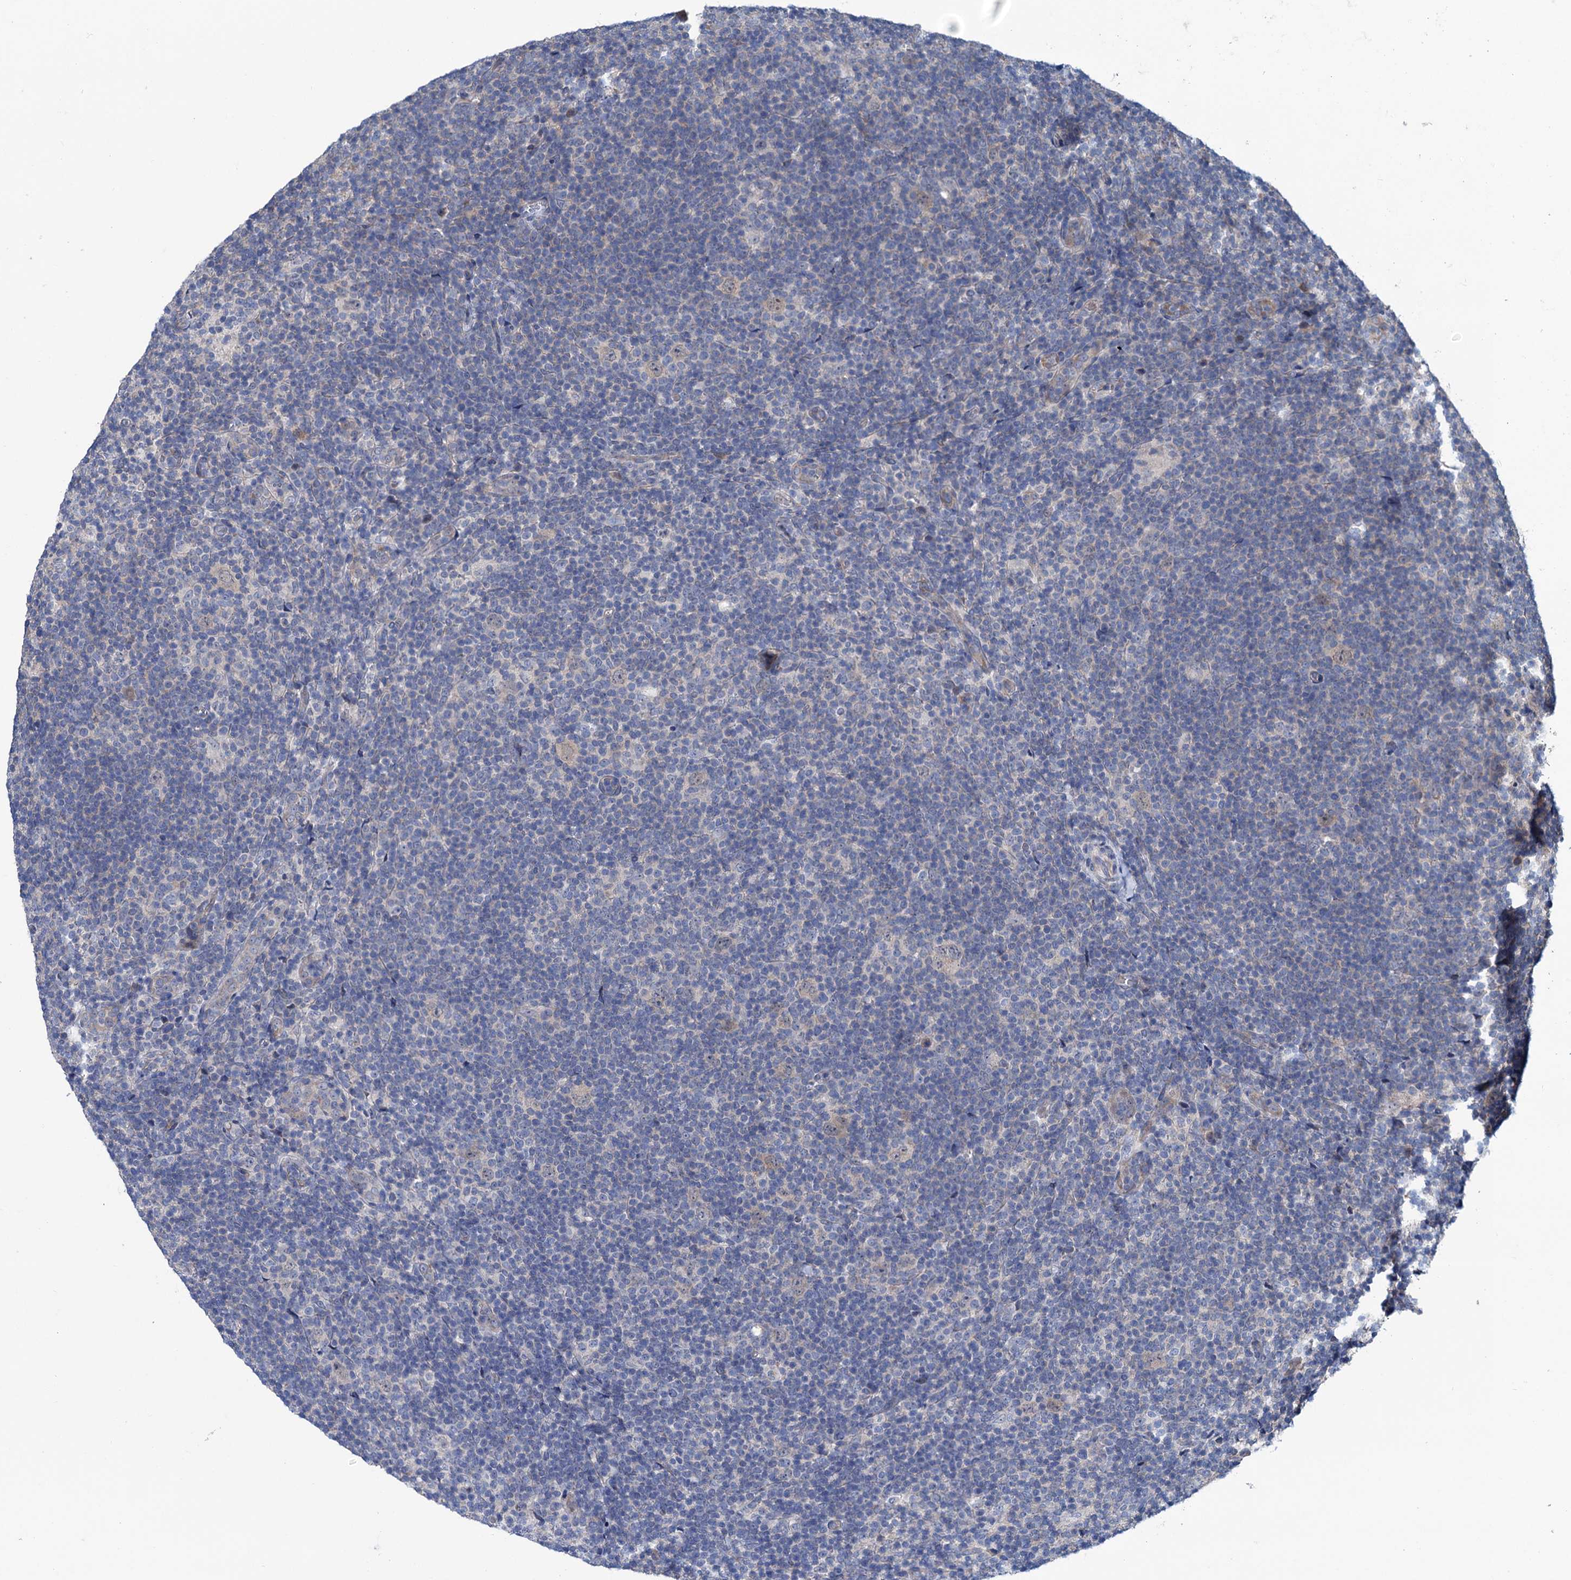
{"staining": {"intensity": "weak", "quantity": "25%-75%", "location": "cytoplasmic/membranous"}, "tissue": "lymphoma", "cell_type": "Tumor cells", "image_type": "cancer", "snomed": [{"axis": "morphology", "description": "Hodgkin's disease, NOS"}, {"axis": "topography", "description": "Lymph node"}], "caption": "Hodgkin's disease tissue shows weak cytoplasmic/membranous staining in approximately 25%-75% of tumor cells, visualized by immunohistochemistry.", "gene": "EYA4", "patient": {"sex": "female", "age": 57}}